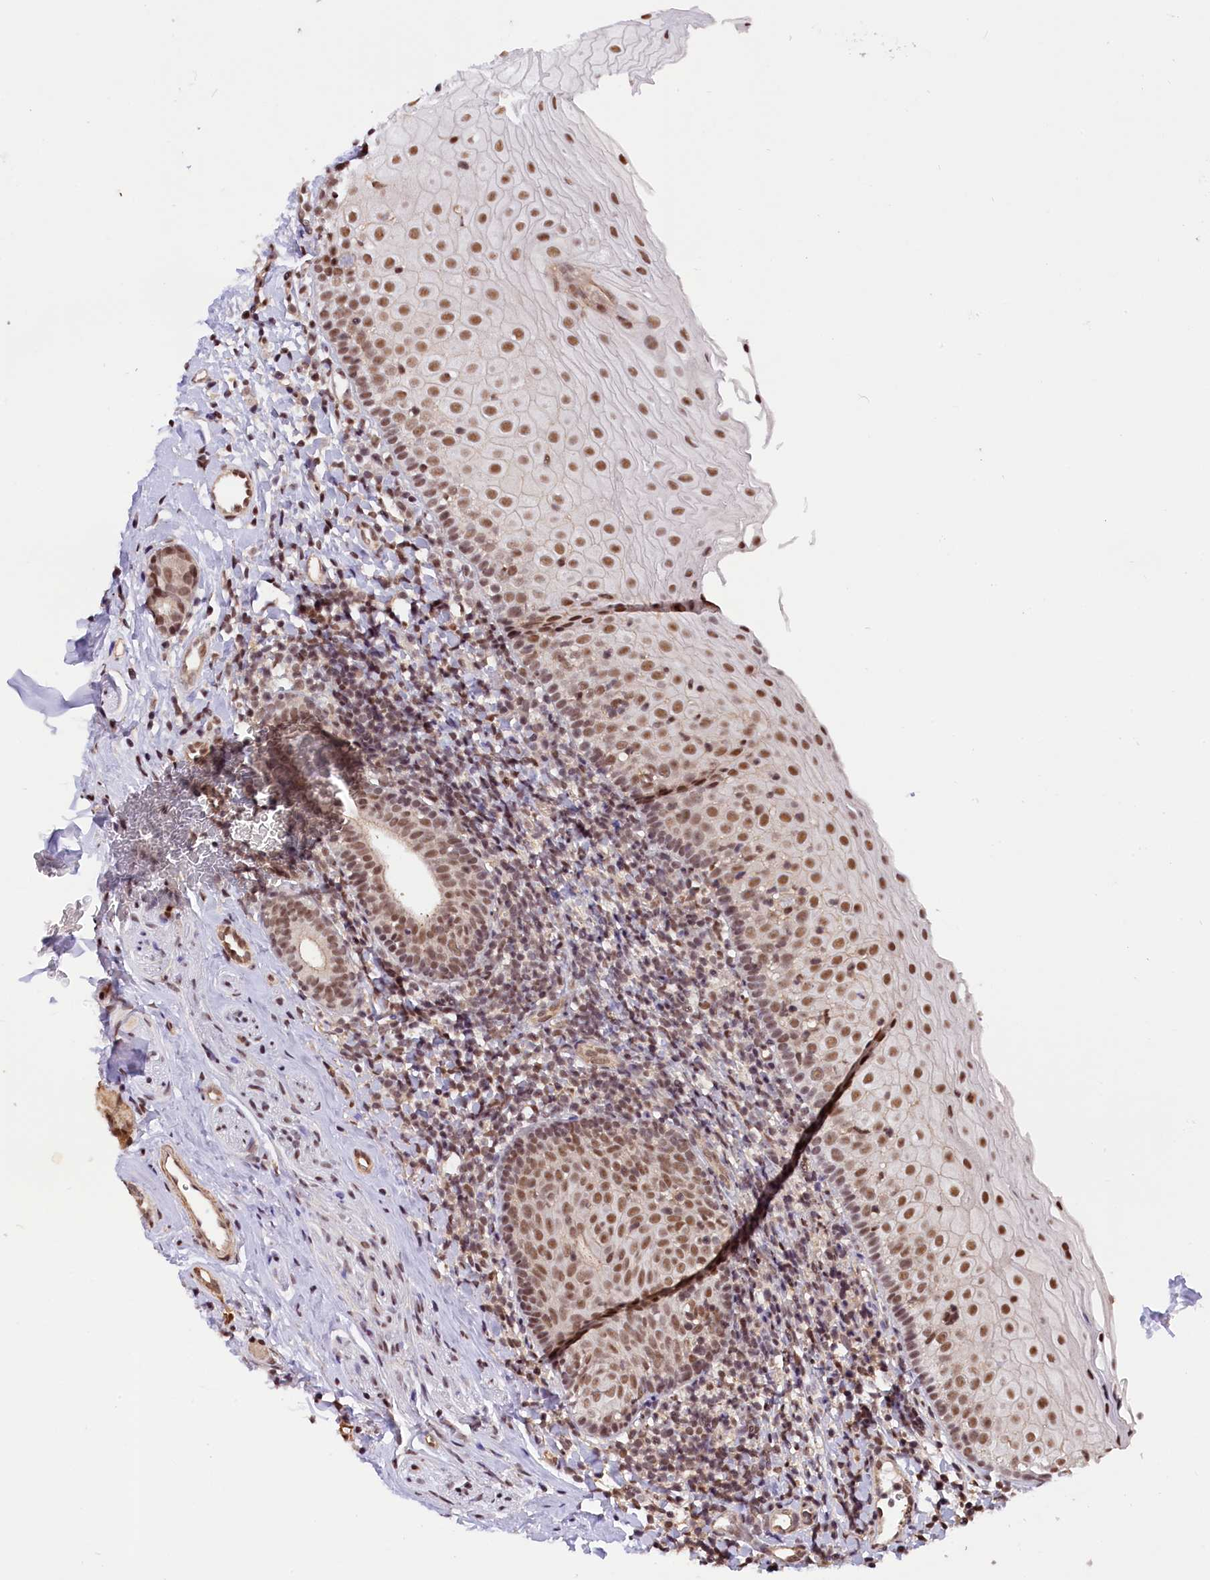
{"staining": {"intensity": "moderate", "quantity": "25%-75%", "location": "nuclear"}, "tissue": "oral mucosa", "cell_type": "Squamous epithelial cells", "image_type": "normal", "snomed": [{"axis": "morphology", "description": "Normal tissue, NOS"}, {"axis": "topography", "description": "Oral tissue"}], "caption": "A micrograph of oral mucosa stained for a protein shows moderate nuclear brown staining in squamous epithelial cells.", "gene": "ZC3H4", "patient": {"sex": "male", "age": 46}}